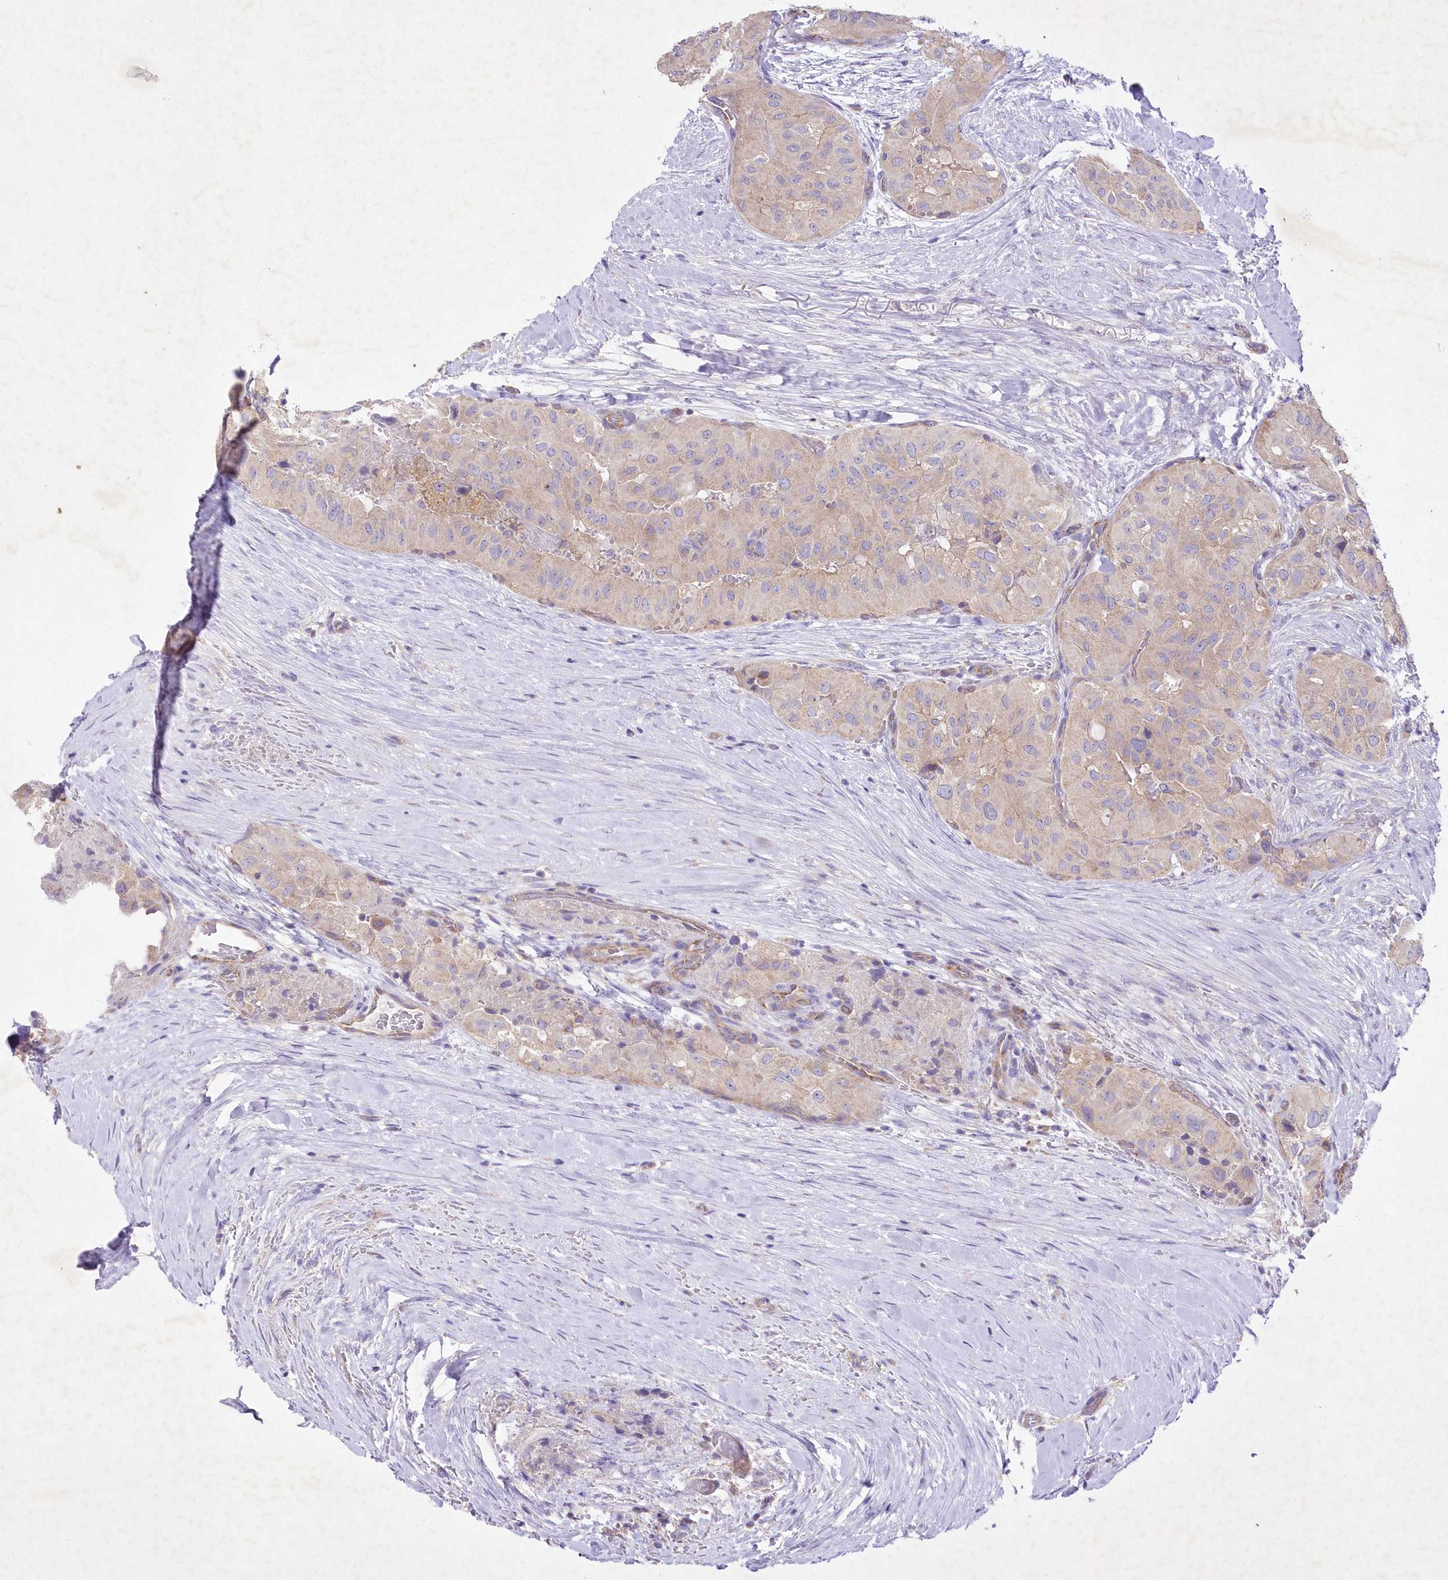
{"staining": {"intensity": "weak", "quantity": "<25%", "location": "cytoplasmic/membranous"}, "tissue": "thyroid cancer", "cell_type": "Tumor cells", "image_type": "cancer", "snomed": [{"axis": "morphology", "description": "Papillary adenocarcinoma, NOS"}, {"axis": "topography", "description": "Thyroid gland"}], "caption": "This is an immunohistochemistry (IHC) histopathology image of papillary adenocarcinoma (thyroid). There is no positivity in tumor cells.", "gene": "ITSN2", "patient": {"sex": "female", "age": 59}}